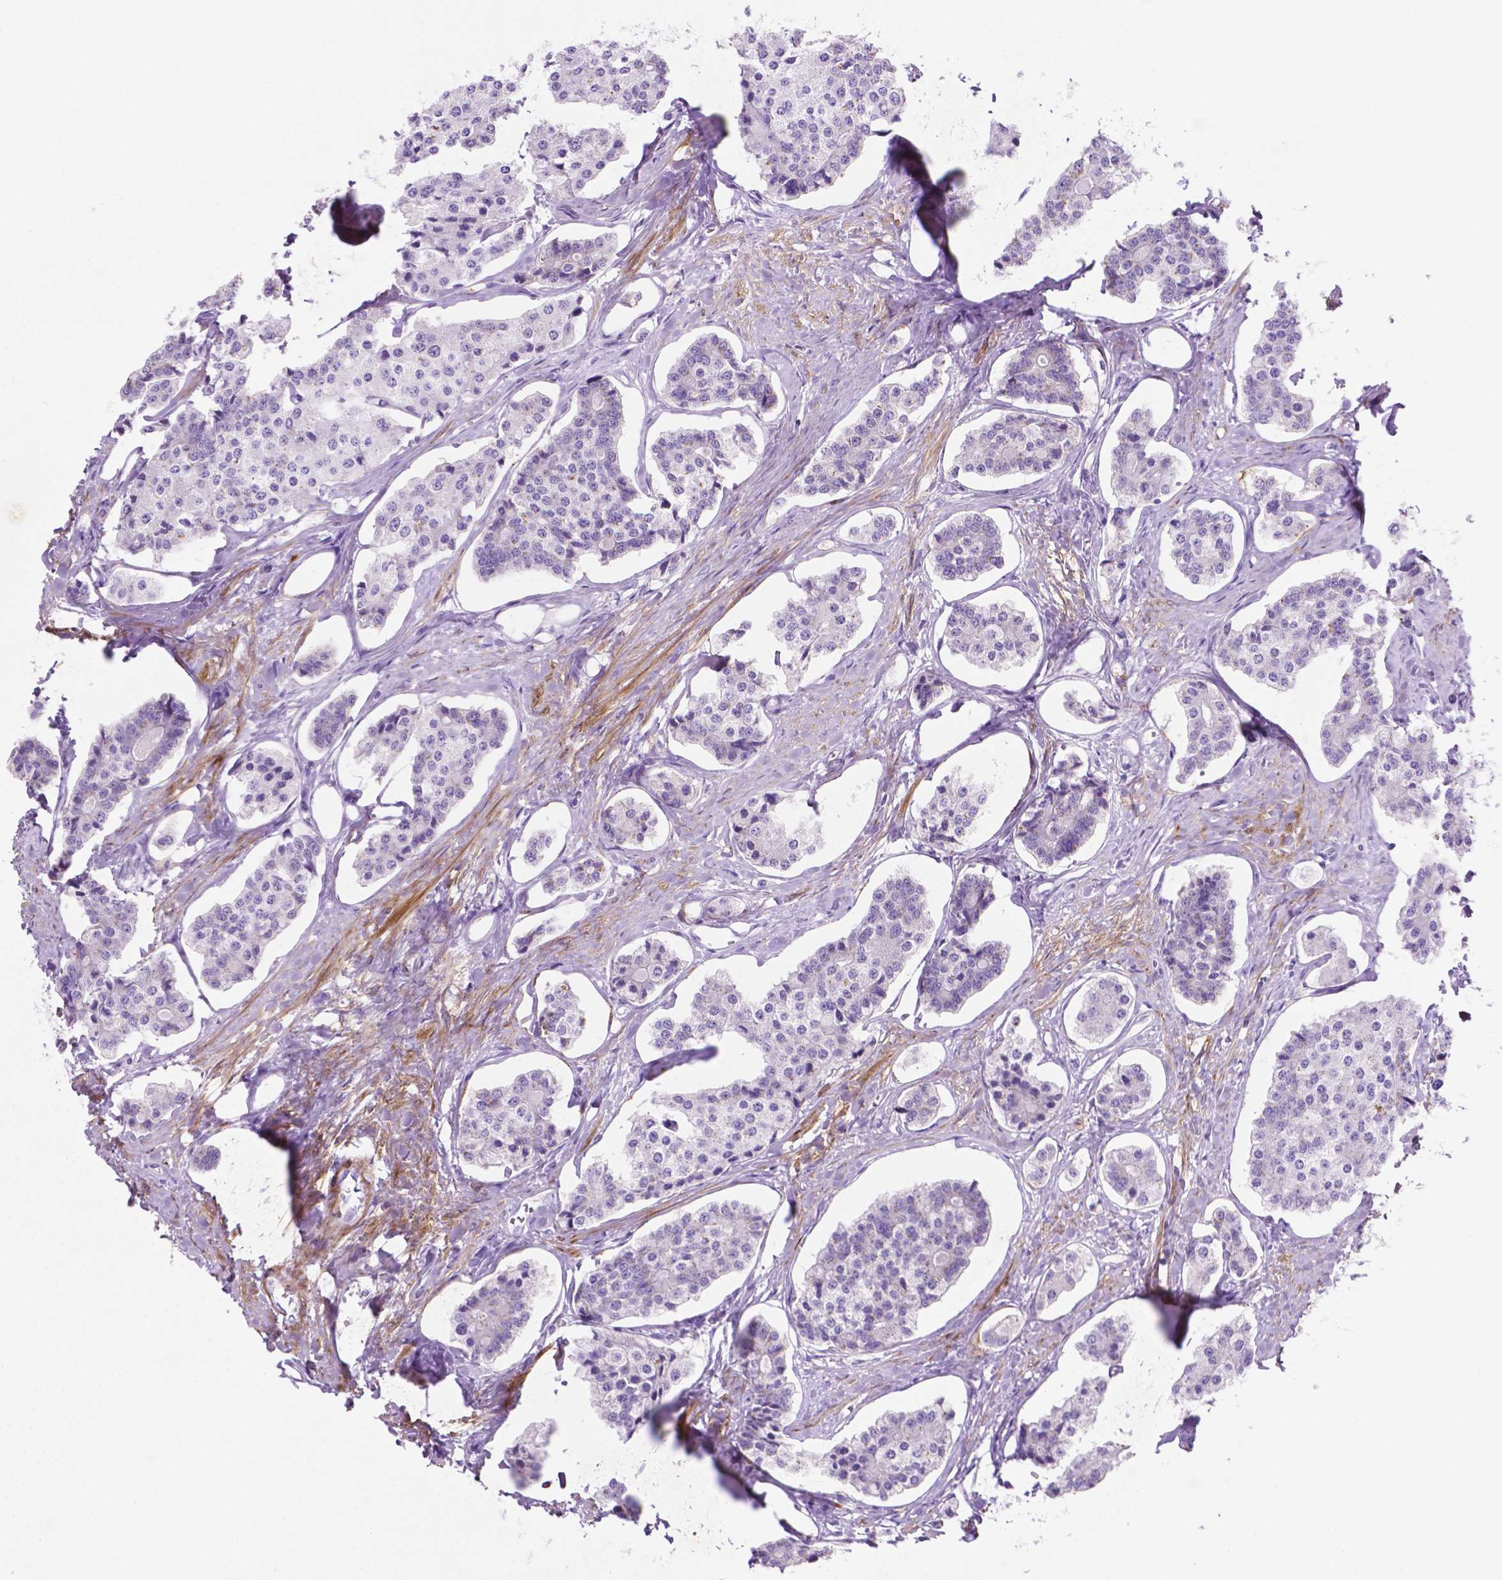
{"staining": {"intensity": "negative", "quantity": "none", "location": "none"}, "tissue": "carcinoid", "cell_type": "Tumor cells", "image_type": "cancer", "snomed": [{"axis": "morphology", "description": "Carcinoid, malignant, NOS"}, {"axis": "topography", "description": "Small intestine"}], "caption": "Immunohistochemistry of carcinoid demonstrates no staining in tumor cells.", "gene": "ASPG", "patient": {"sex": "female", "age": 65}}